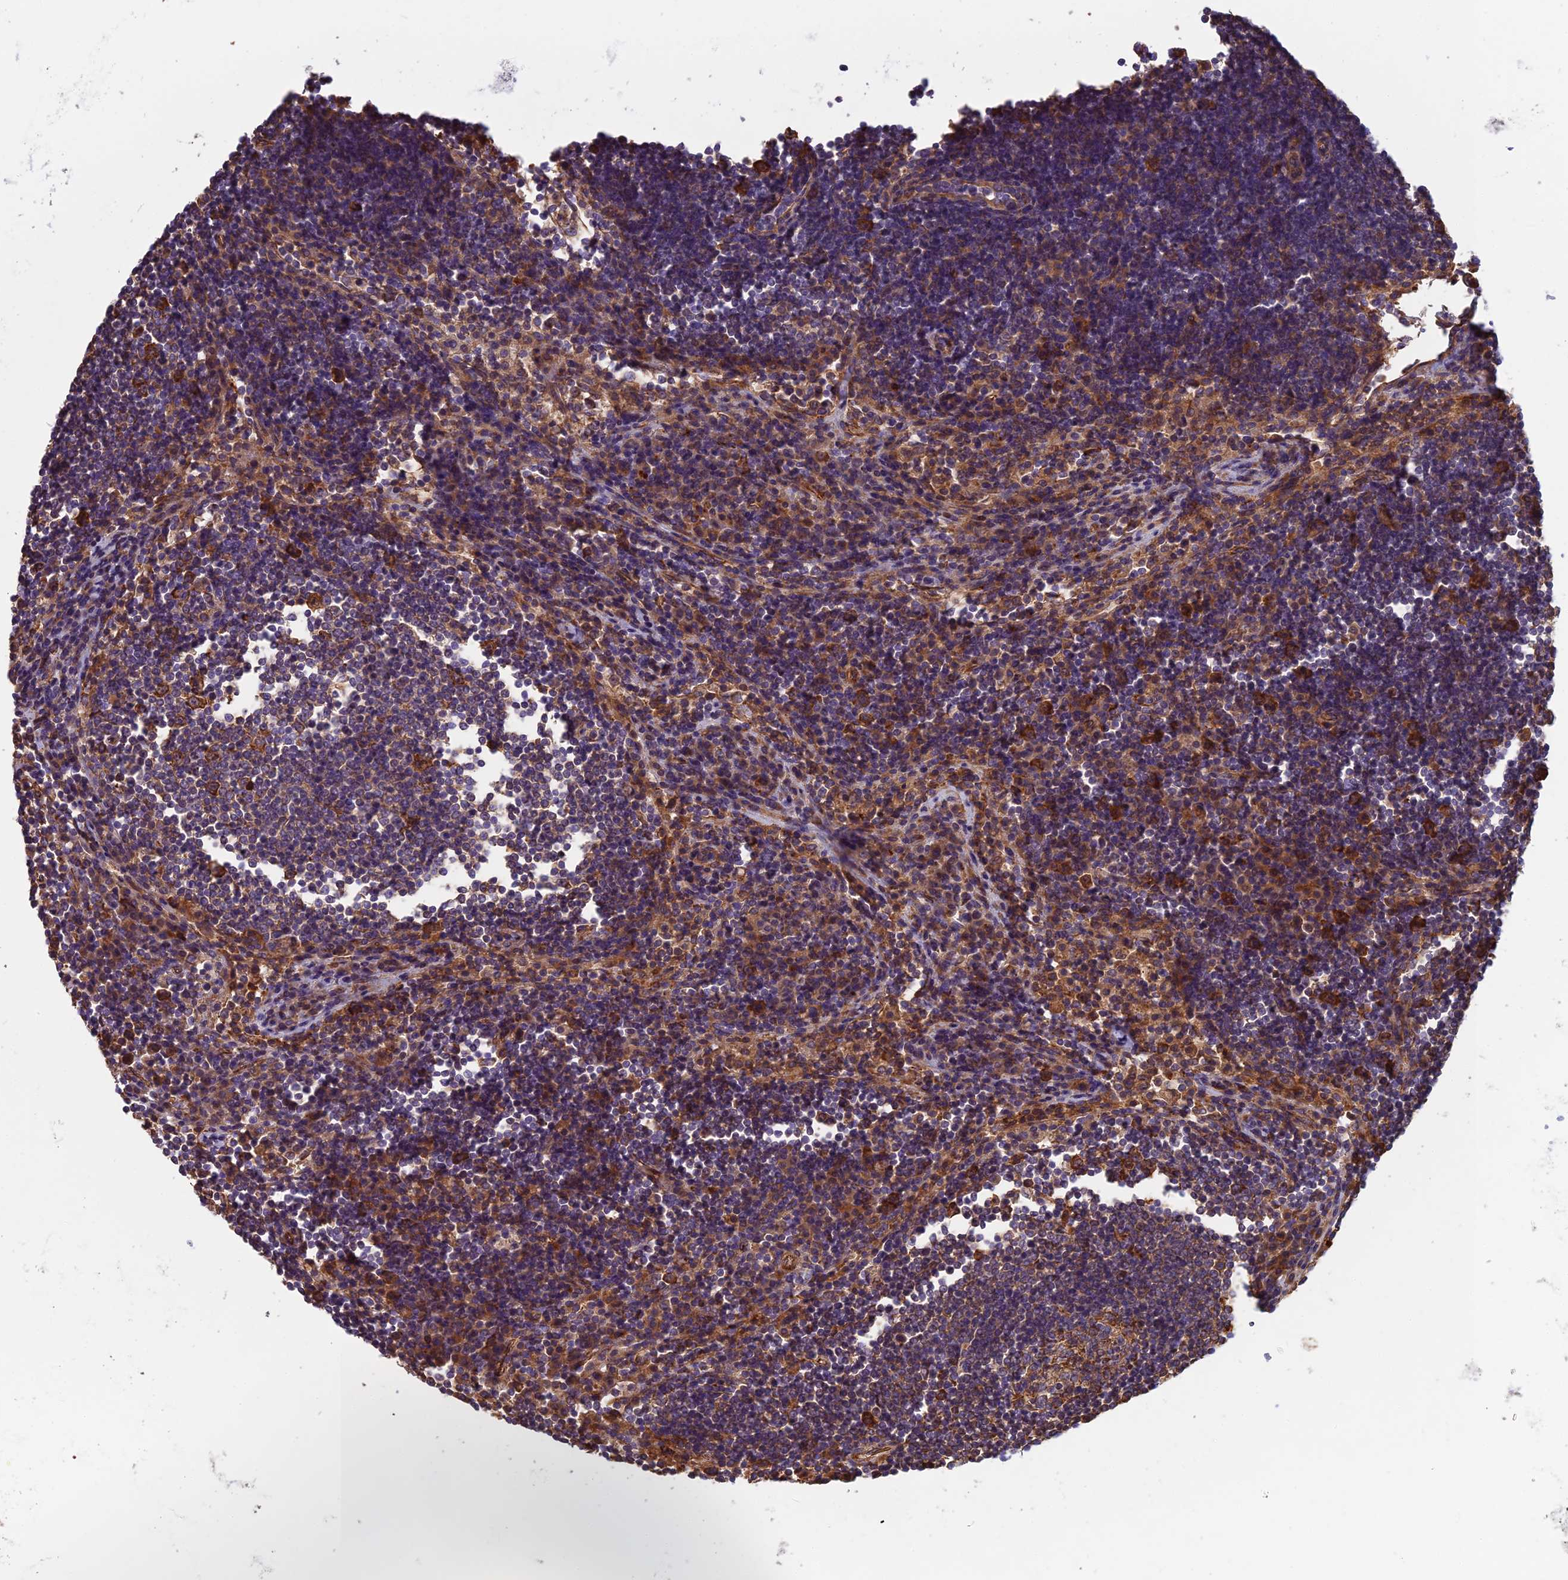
{"staining": {"intensity": "moderate", "quantity": "<25%", "location": "cytoplasmic/membranous"}, "tissue": "lymph node", "cell_type": "Germinal center cells", "image_type": "normal", "snomed": [{"axis": "morphology", "description": "Normal tissue, NOS"}, {"axis": "topography", "description": "Lymph node"}], "caption": "Lymph node stained for a protein (brown) reveals moderate cytoplasmic/membranous positive staining in about <25% of germinal center cells.", "gene": "SPDL1", "patient": {"sex": "female", "age": 53}}